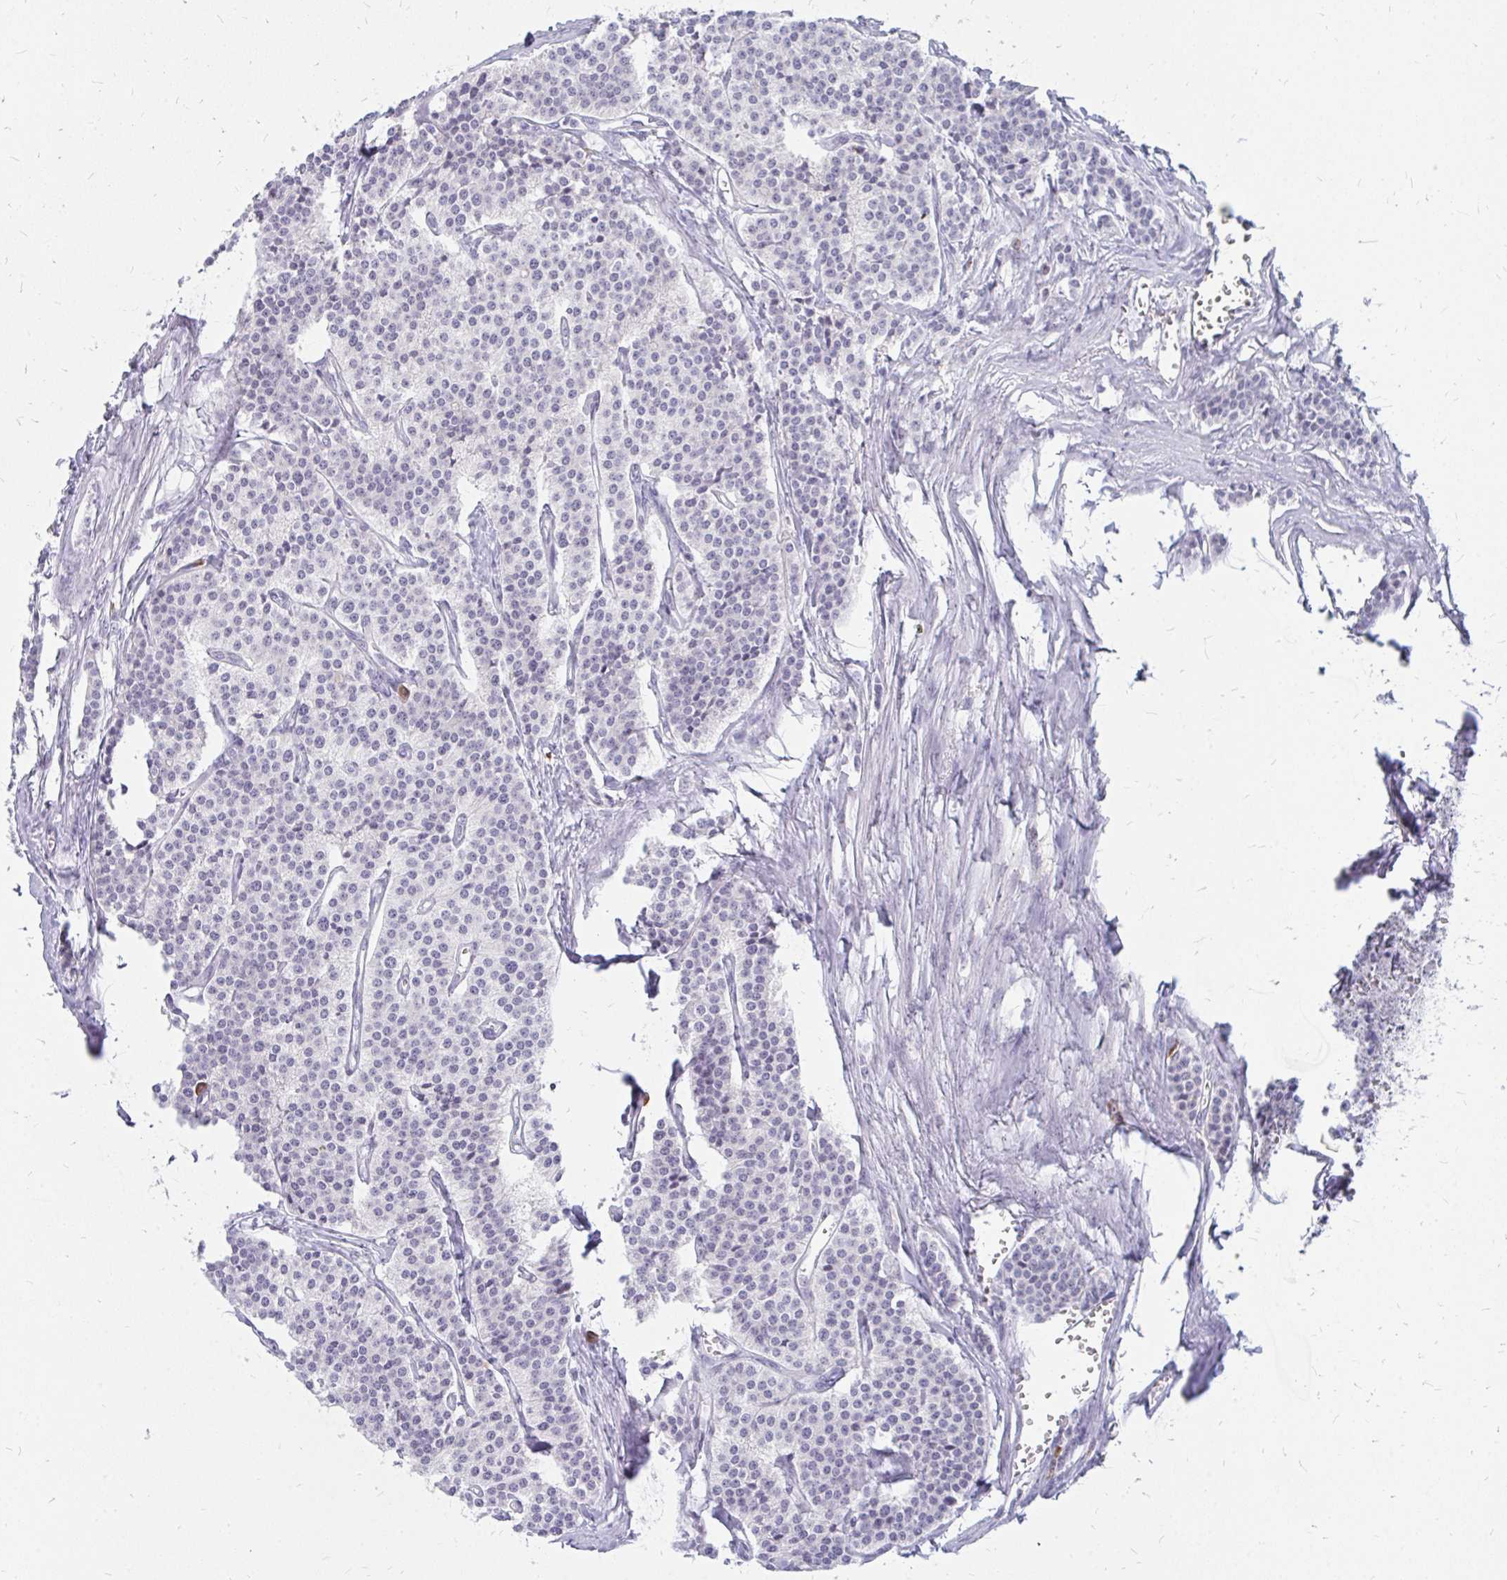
{"staining": {"intensity": "negative", "quantity": "none", "location": "none"}, "tissue": "carcinoid", "cell_type": "Tumor cells", "image_type": "cancer", "snomed": [{"axis": "morphology", "description": "Carcinoid, malignant, NOS"}, {"axis": "topography", "description": "Small intestine"}], "caption": "High magnification brightfield microscopy of carcinoid stained with DAB (brown) and counterstained with hematoxylin (blue): tumor cells show no significant positivity.", "gene": "FAM9A", "patient": {"sex": "male", "age": 63}}